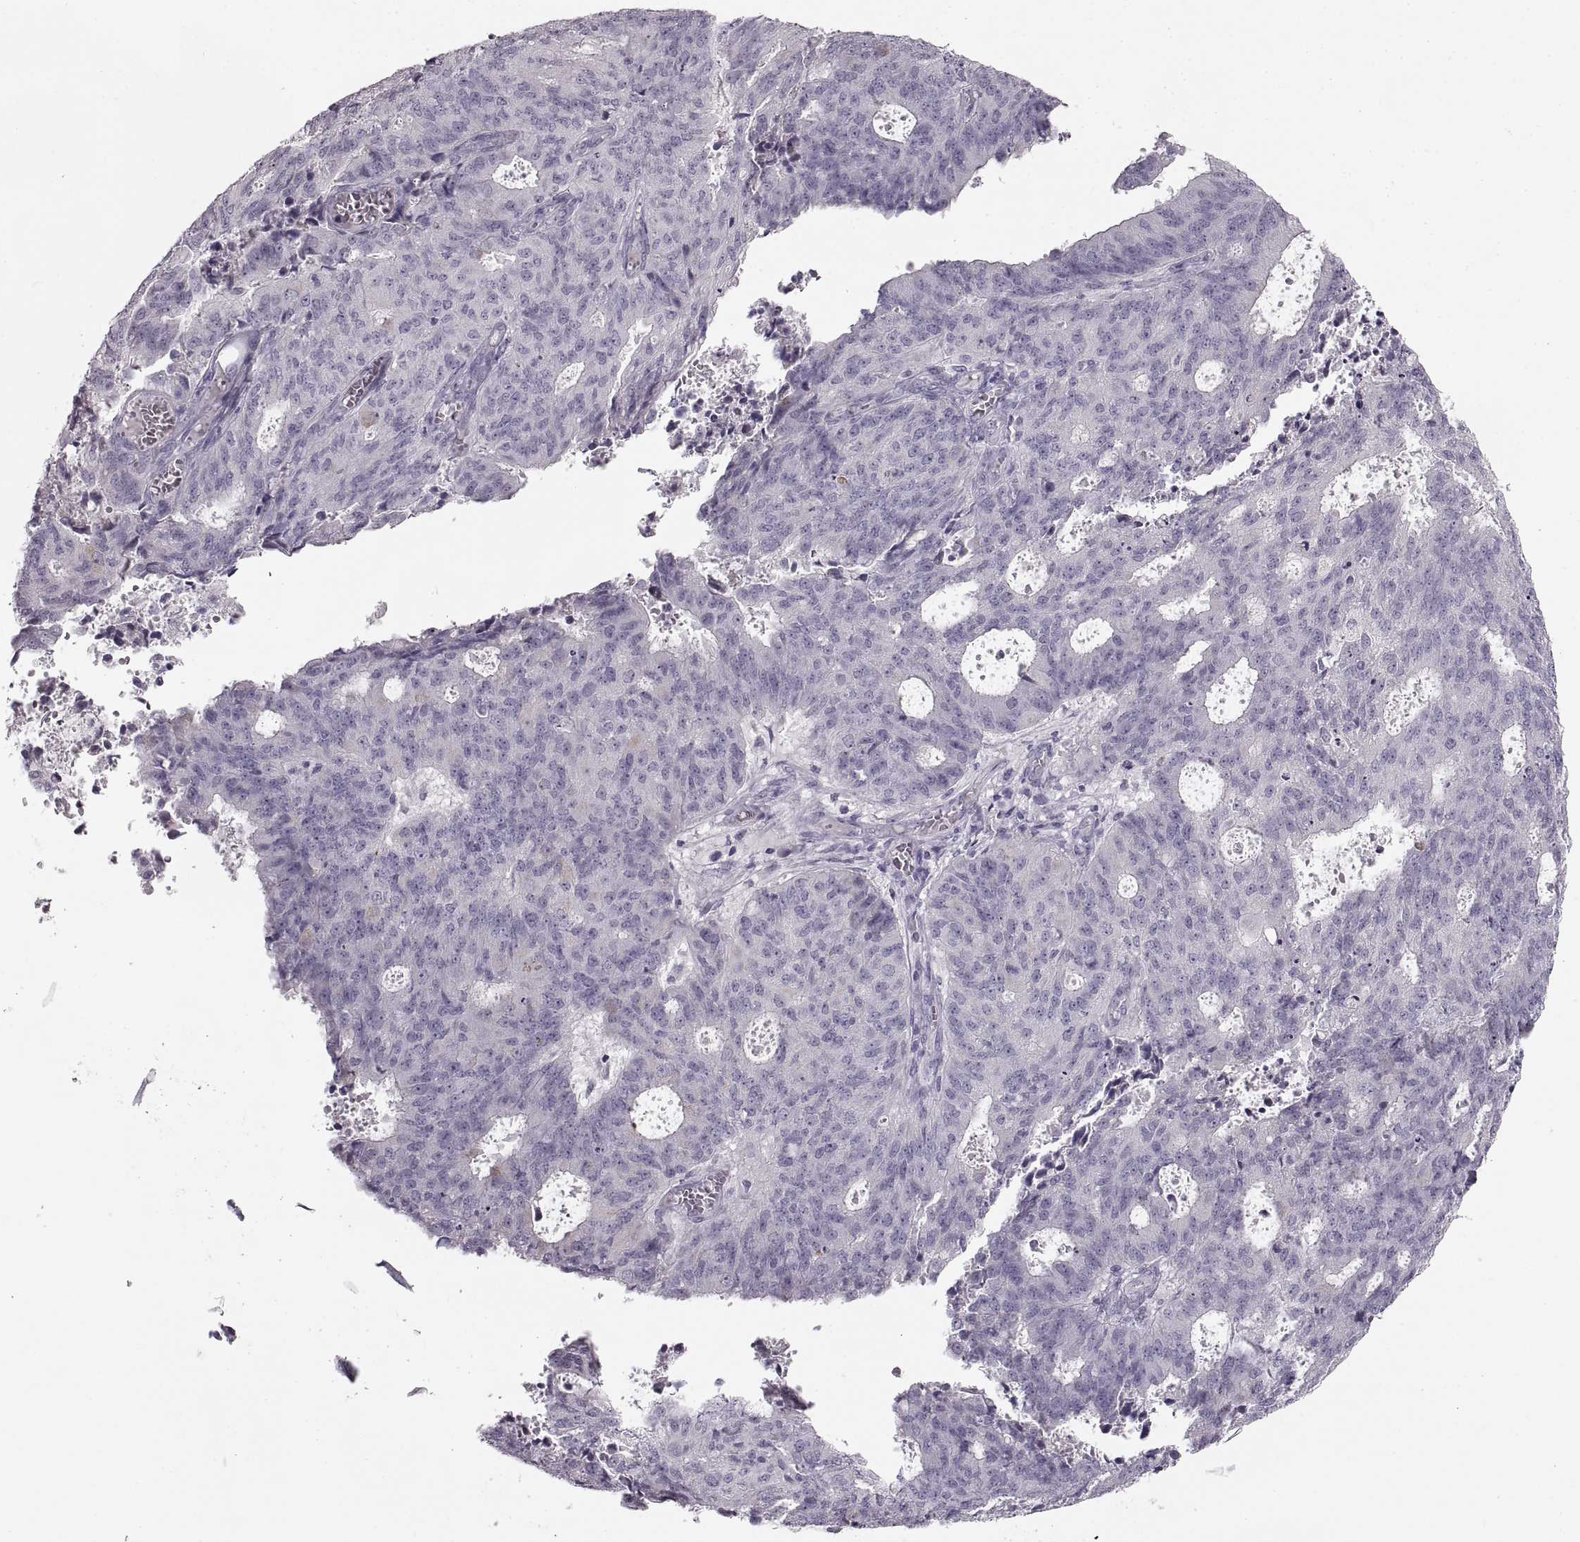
{"staining": {"intensity": "negative", "quantity": "none", "location": "none"}, "tissue": "endometrial cancer", "cell_type": "Tumor cells", "image_type": "cancer", "snomed": [{"axis": "morphology", "description": "Adenocarcinoma, NOS"}, {"axis": "topography", "description": "Endometrium"}], "caption": "This is an IHC histopathology image of human endometrial cancer (adenocarcinoma). There is no staining in tumor cells.", "gene": "CNTN1", "patient": {"sex": "female", "age": 82}}